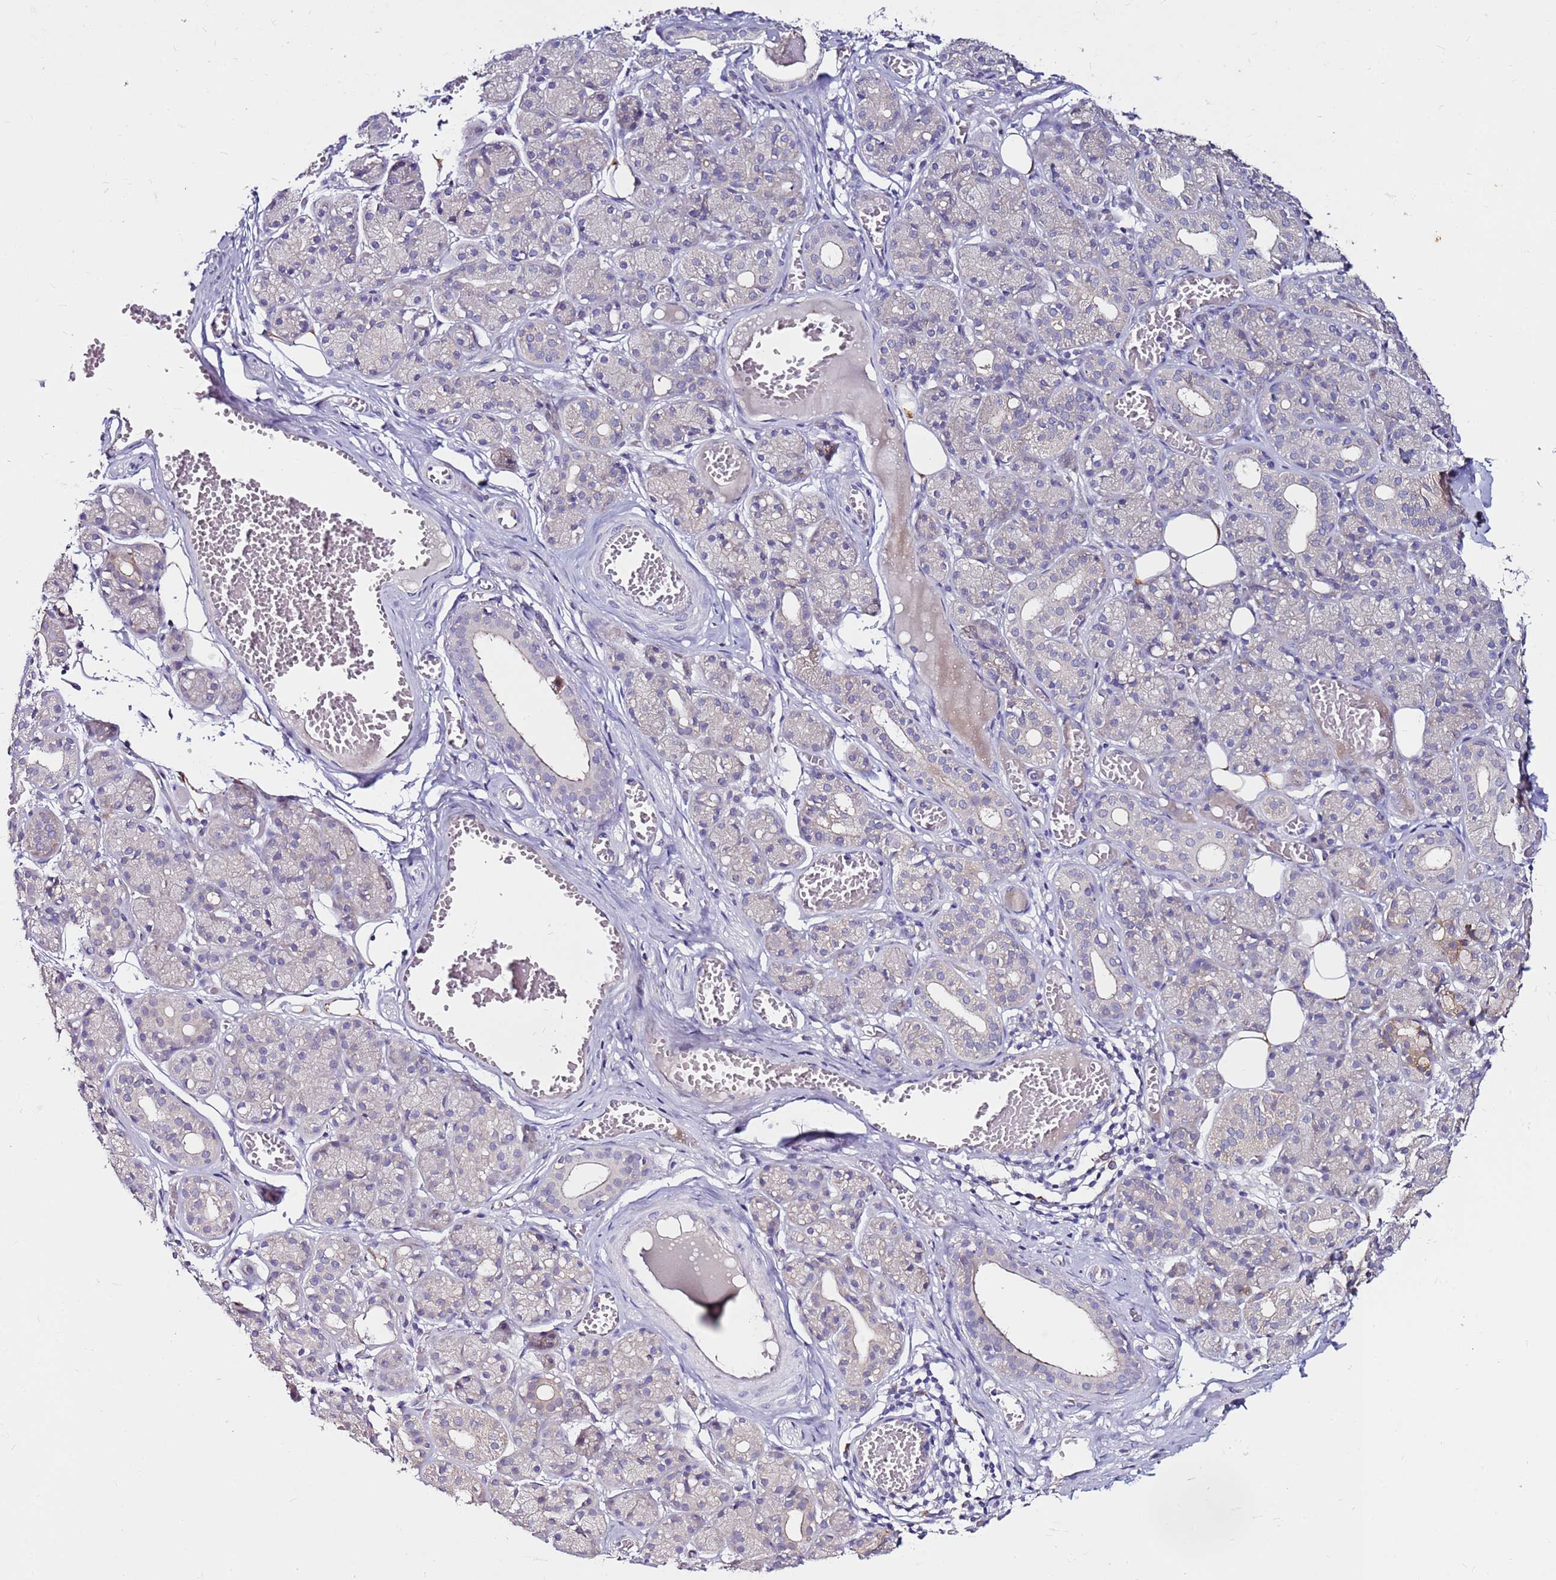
{"staining": {"intensity": "negative", "quantity": "none", "location": "none"}, "tissue": "salivary gland", "cell_type": "Glandular cells", "image_type": "normal", "snomed": [{"axis": "morphology", "description": "Normal tissue, NOS"}, {"axis": "topography", "description": "Salivary gland"}], "caption": "A high-resolution micrograph shows IHC staining of benign salivary gland, which demonstrates no significant positivity in glandular cells.", "gene": "SRRM5", "patient": {"sex": "male", "age": 63}}